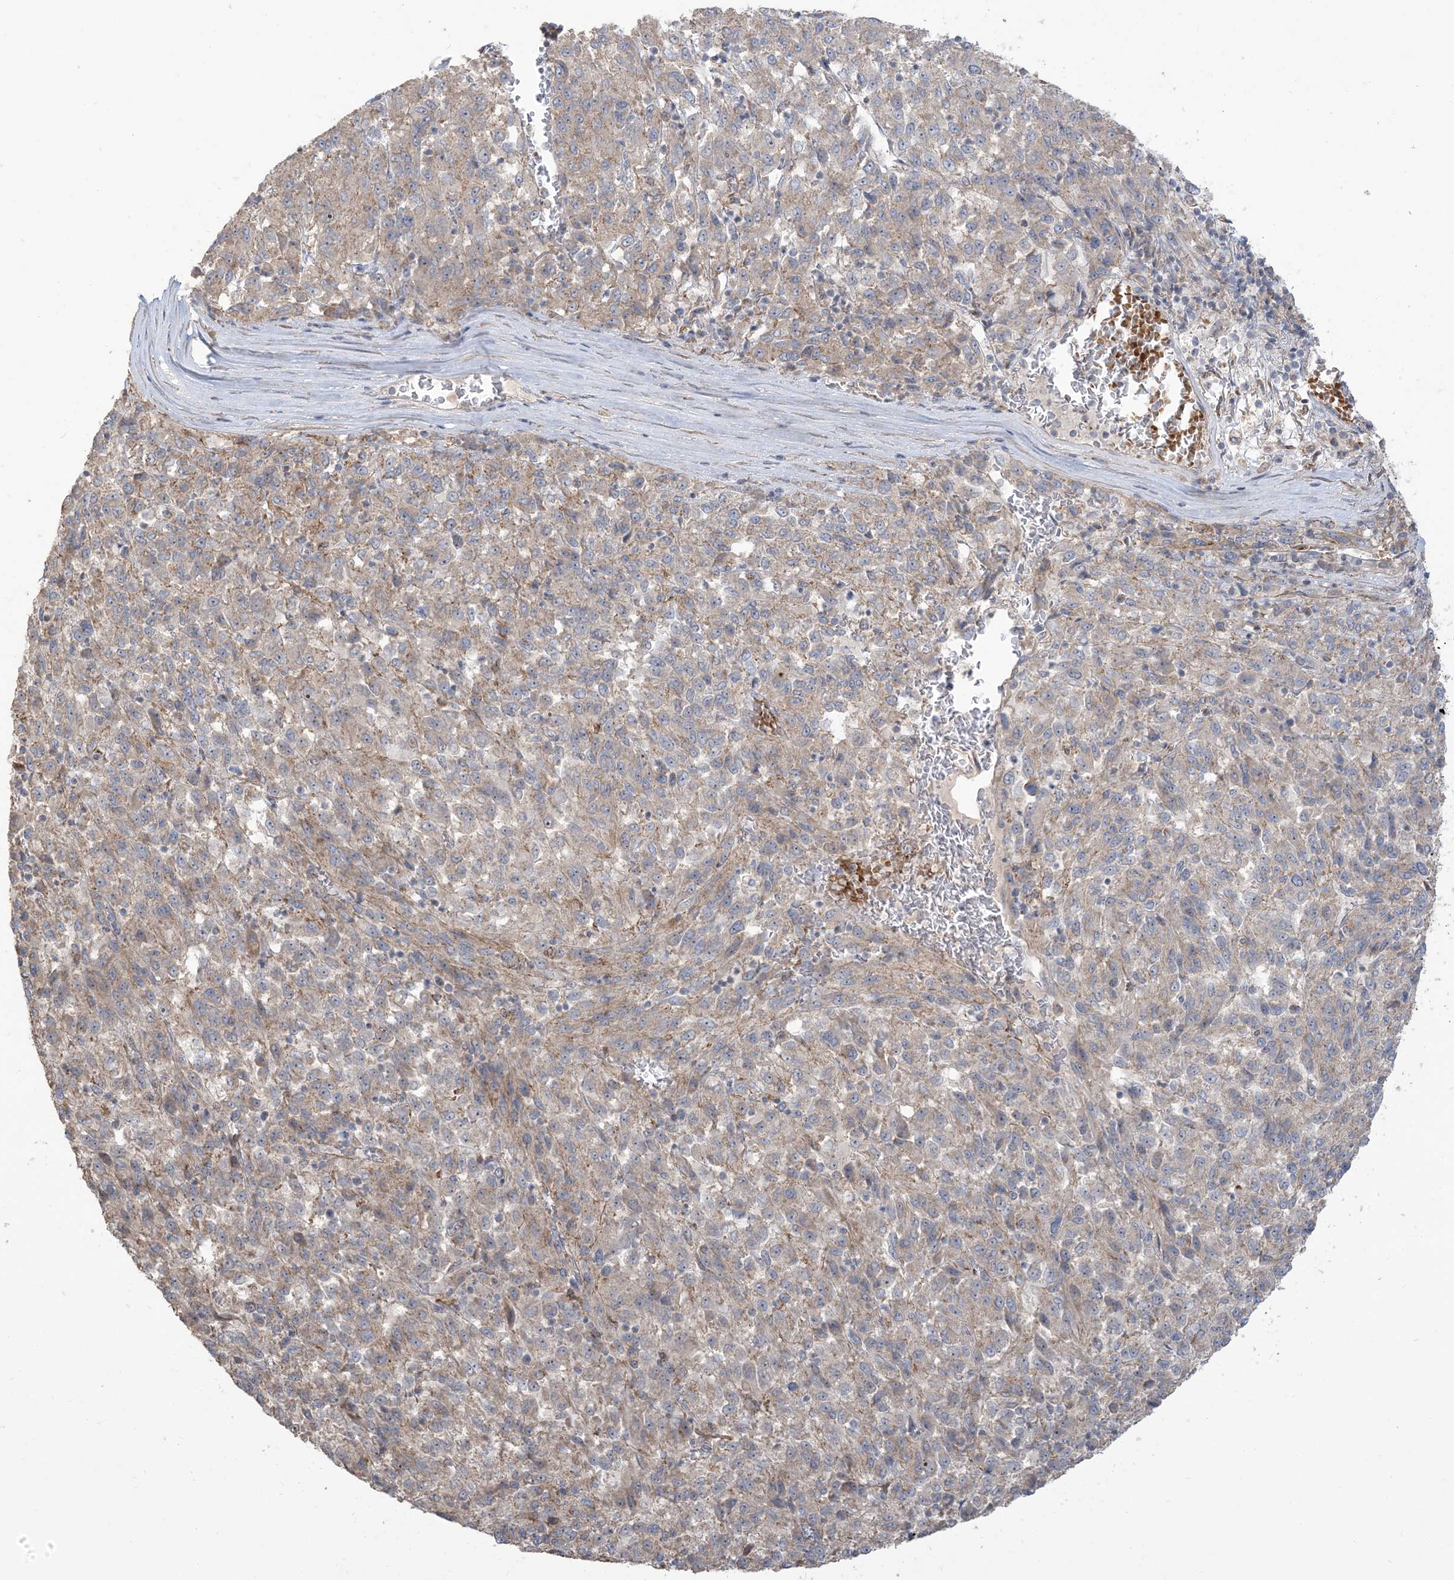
{"staining": {"intensity": "negative", "quantity": "none", "location": "none"}, "tissue": "melanoma", "cell_type": "Tumor cells", "image_type": "cancer", "snomed": [{"axis": "morphology", "description": "Malignant melanoma, Metastatic site"}, {"axis": "topography", "description": "Lung"}], "caption": "Immunohistochemistry histopathology image of melanoma stained for a protein (brown), which exhibits no positivity in tumor cells.", "gene": "KLHL18", "patient": {"sex": "male", "age": 64}}